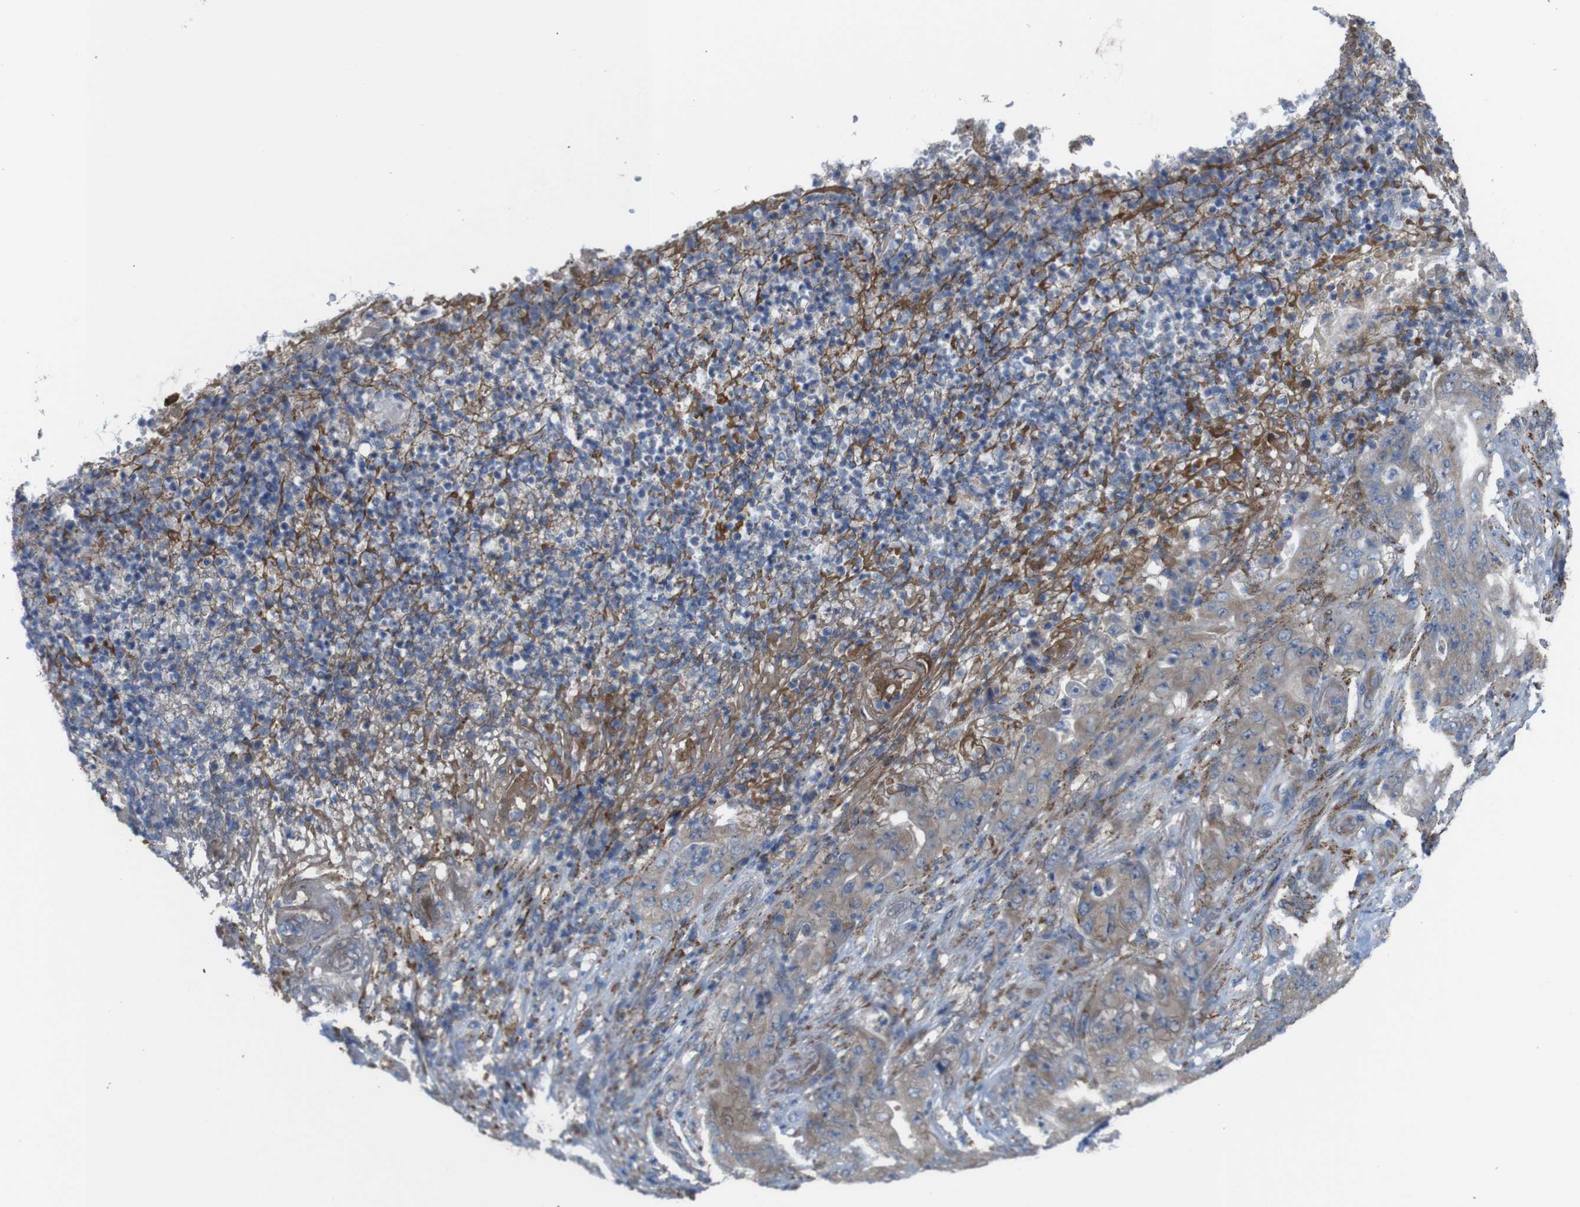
{"staining": {"intensity": "weak", "quantity": "<25%", "location": "cytoplasmic/membranous"}, "tissue": "stomach cancer", "cell_type": "Tumor cells", "image_type": "cancer", "snomed": [{"axis": "morphology", "description": "Adenocarcinoma, NOS"}, {"axis": "topography", "description": "Stomach"}], "caption": "An image of human stomach adenocarcinoma is negative for staining in tumor cells.", "gene": "PTPRR", "patient": {"sex": "female", "age": 73}}